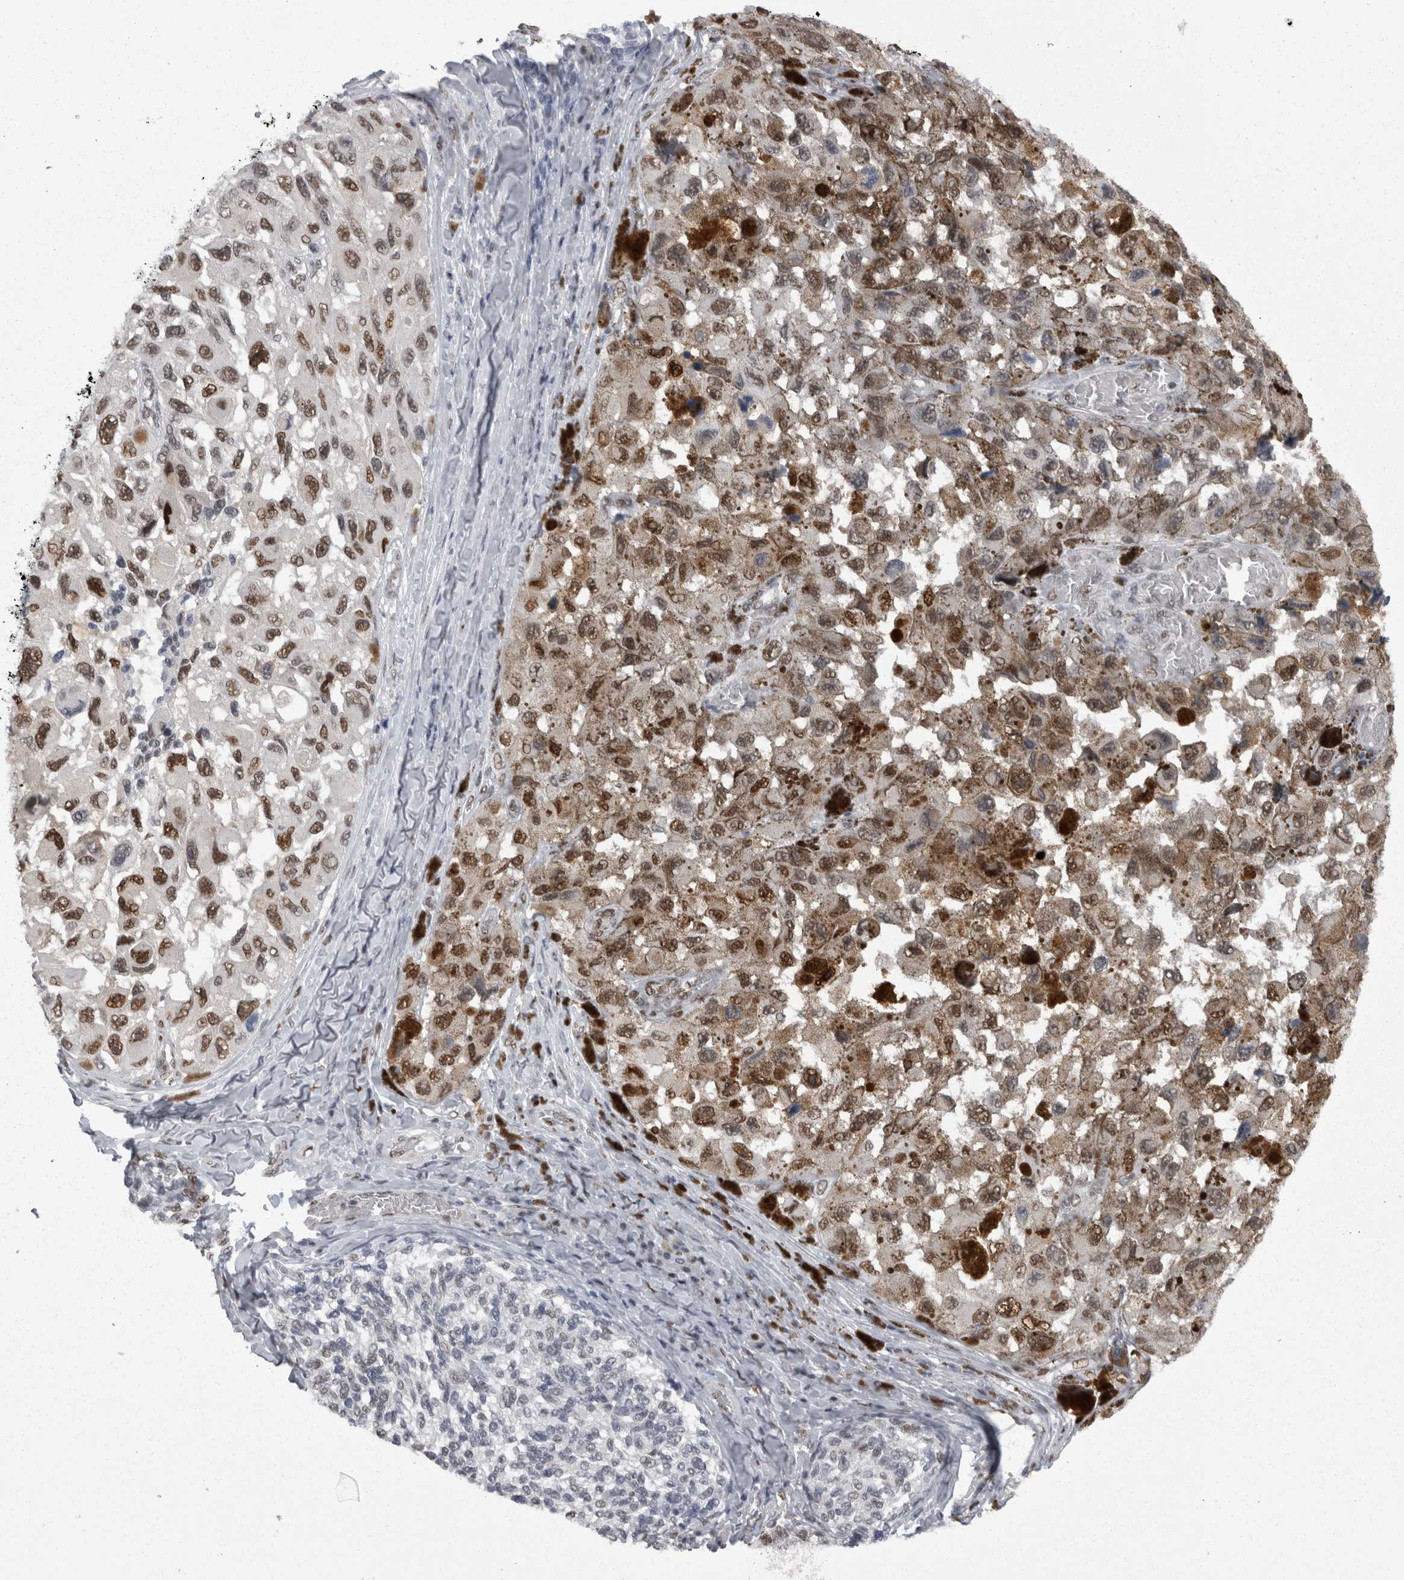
{"staining": {"intensity": "moderate", "quantity": ">75%", "location": "nuclear"}, "tissue": "melanoma", "cell_type": "Tumor cells", "image_type": "cancer", "snomed": [{"axis": "morphology", "description": "Malignant melanoma, NOS"}, {"axis": "topography", "description": "Skin"}], "caption": "Brown immunohistochemical staining in human melanoma demonstrates moderate nuclear positivity in approximately >75% of tumor cells.", "gene": "C1orf54", "patient": {"sex": "female", "age": 73}}